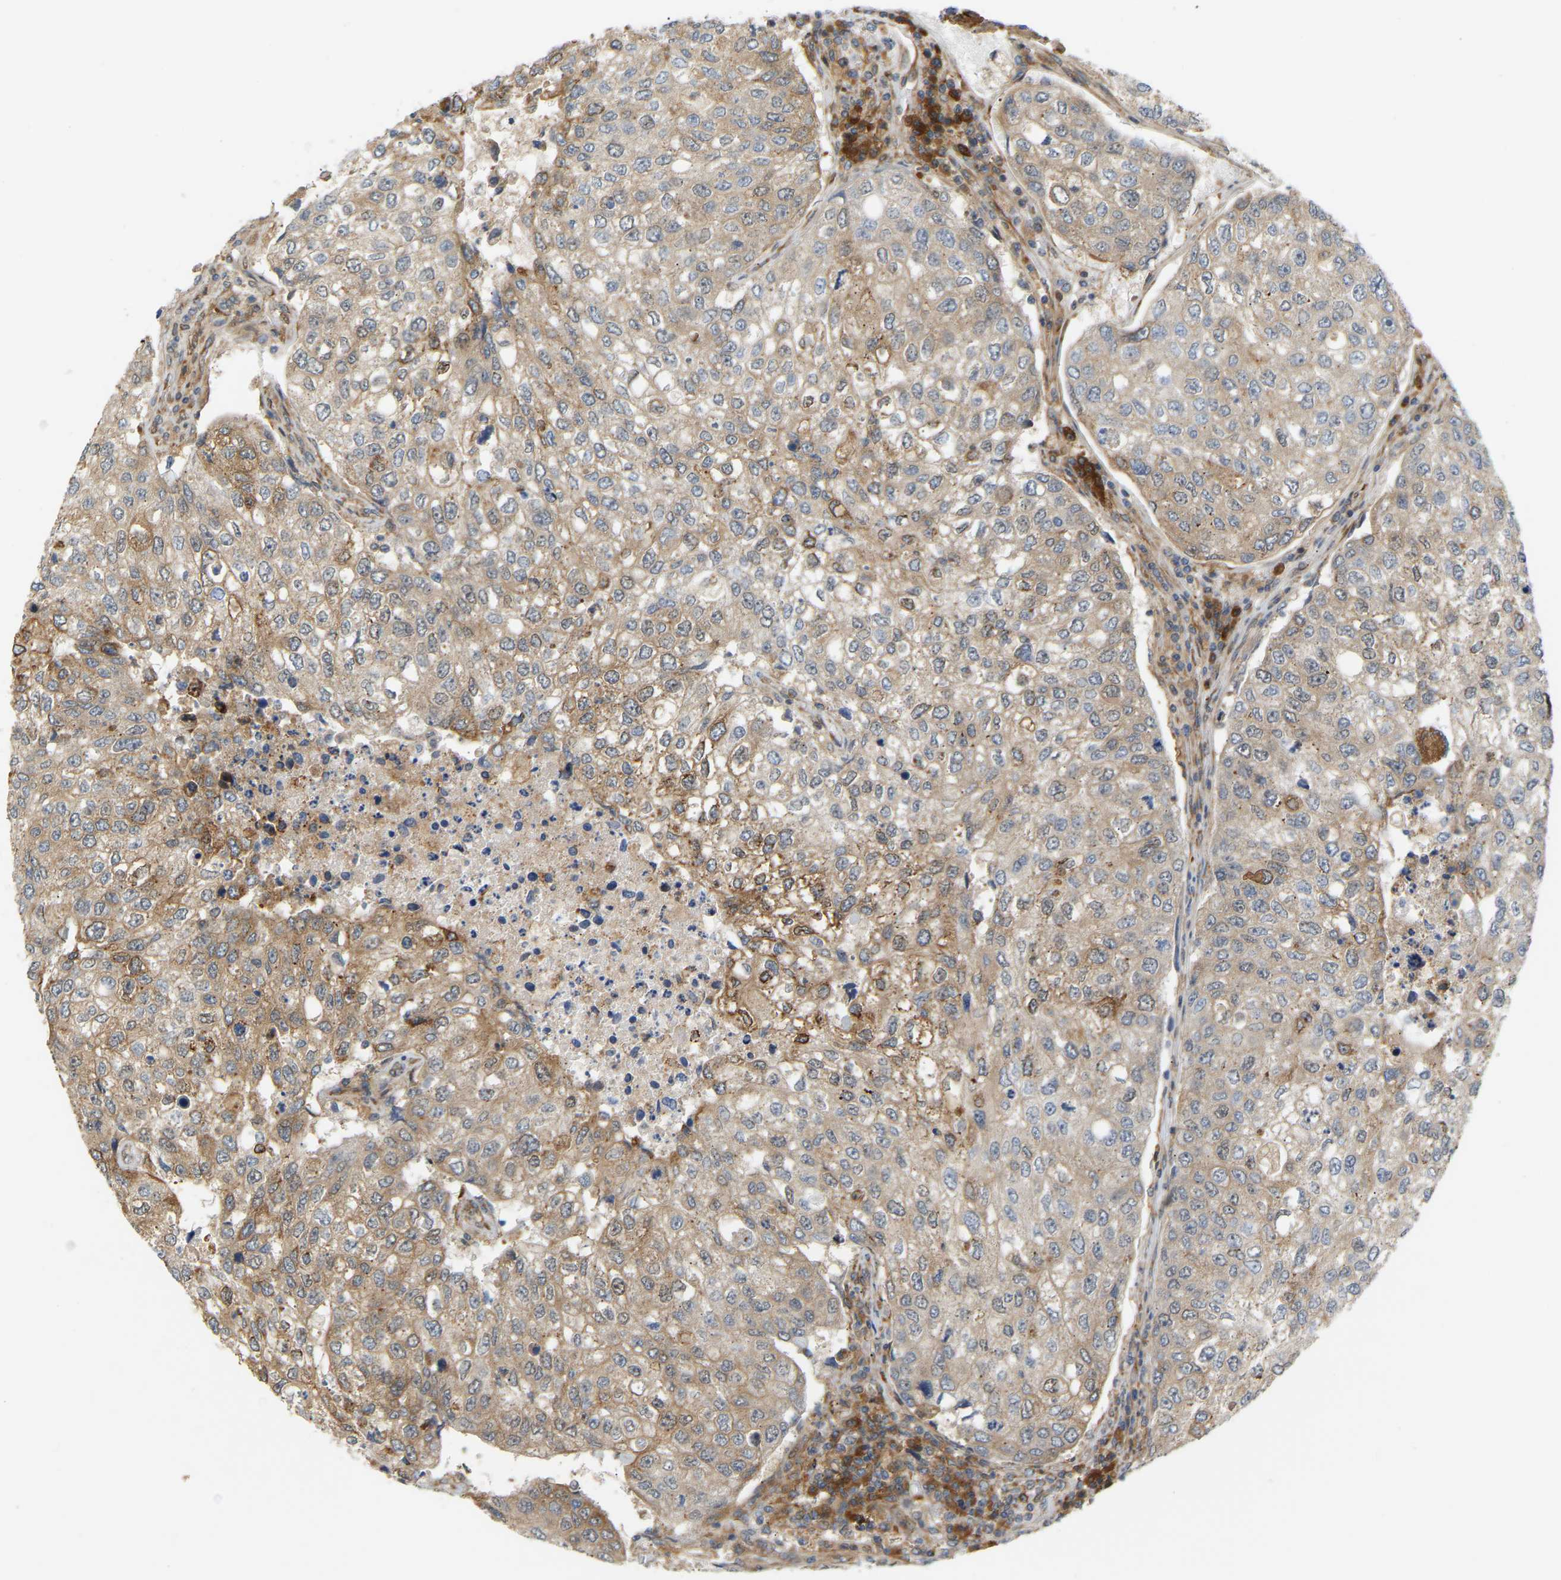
{"staining": {"intensity": "moderate", "quantity": "25%-75%", "location": "cytoplasmic/membranous"}, "tissue": "urothelial cancer", "cell_type": "Tumor cells", "image_type": "cancer", "snomed": [{"axis": "morphology", "description": "Urothelial carcinoma, High grade"}, {"axis": "topography", "description": "Lymph node"}, {"axis": "topography", "description": "Urinary bladder"}], "caption": "Immunohistochemical staining of high-grade urothelial carcinoma shows medium levels of moderate cytoplasmic/membranous staining in approximately 25%-75% of tumor cells.", "gene": "PLCG2", "patient": {"sex": "male", "age": 51}}